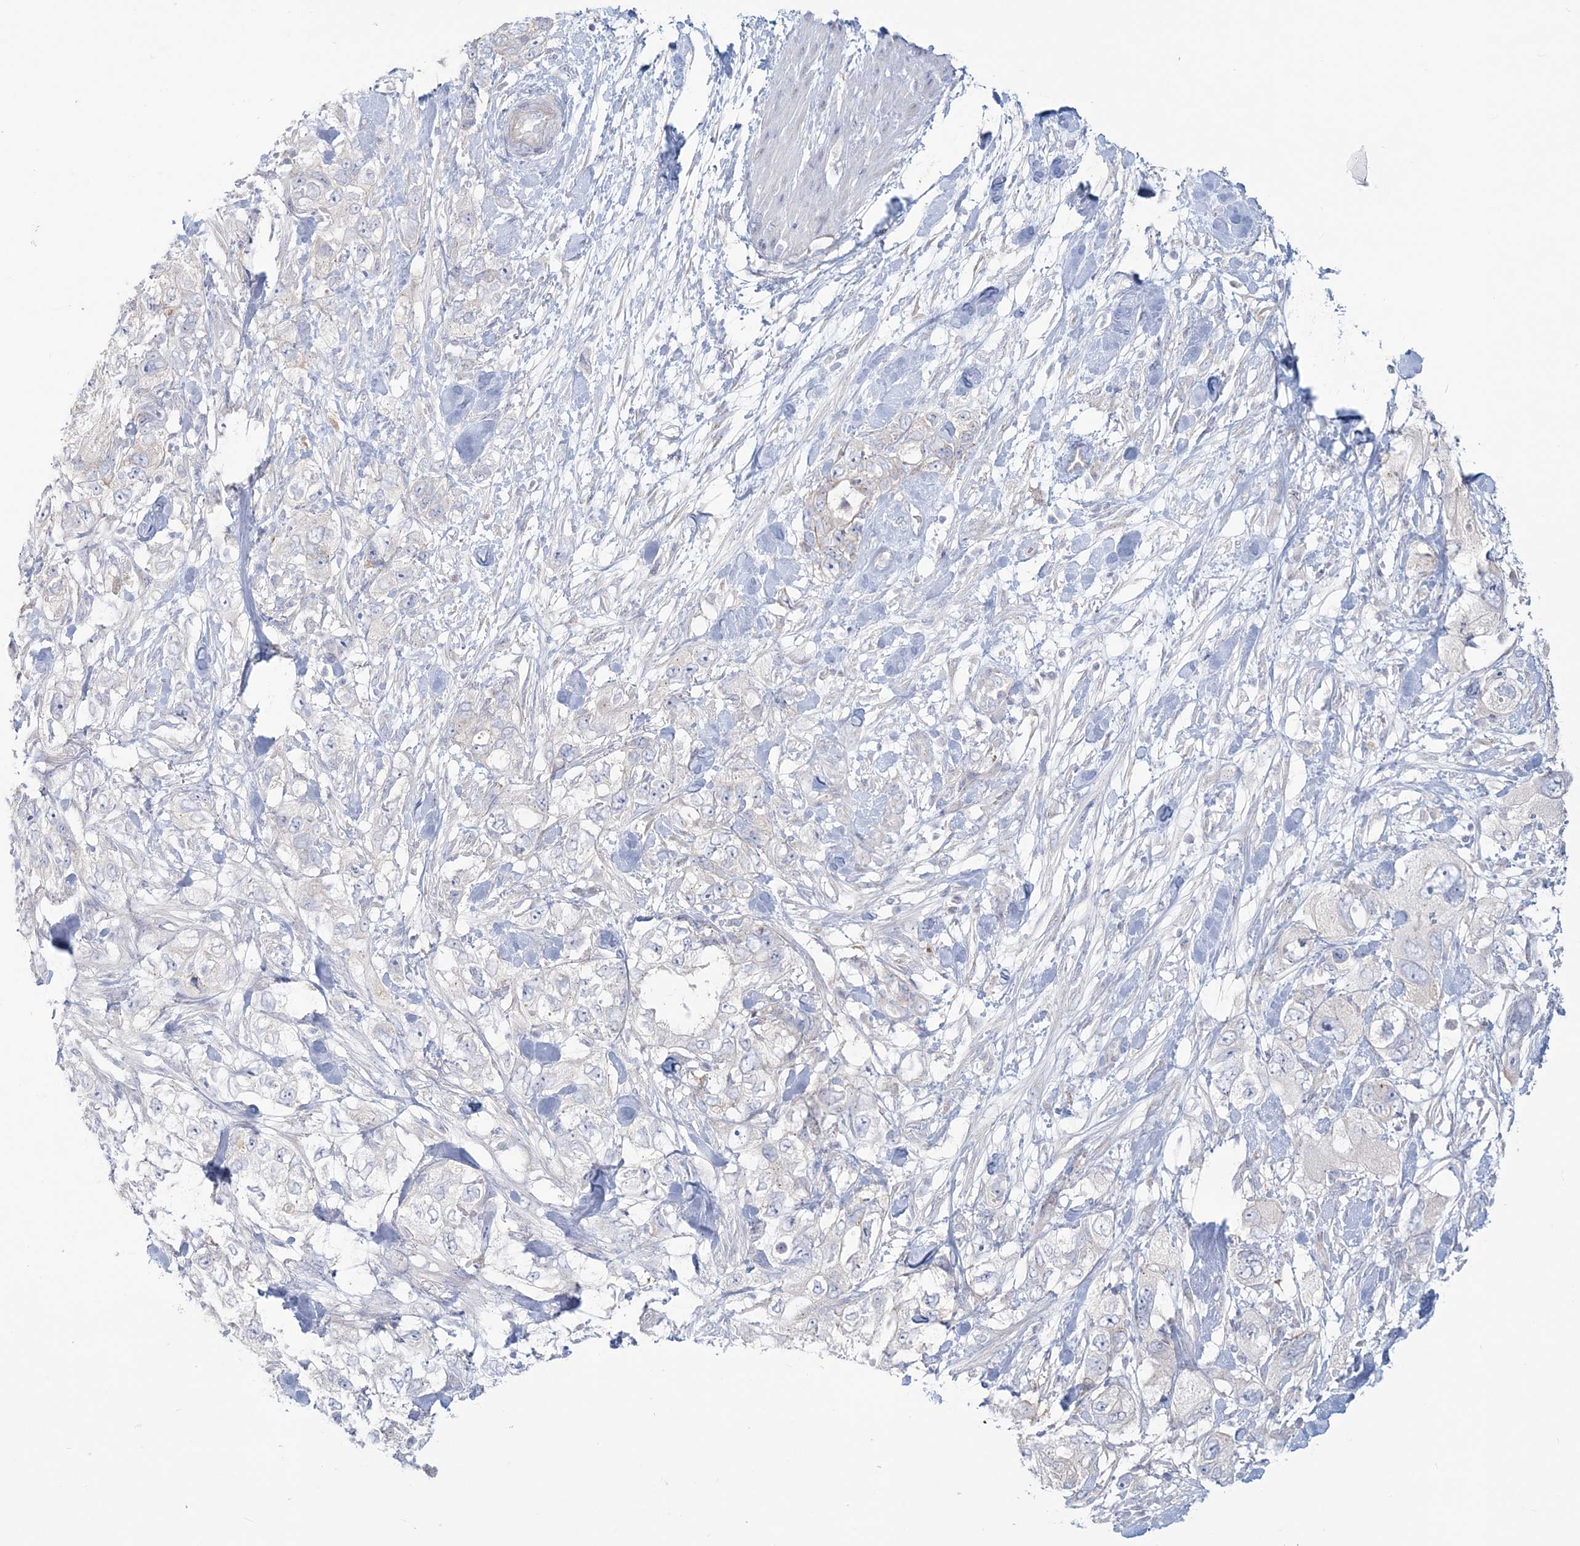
{"staining": {"intensity": "negative", "quantity": "none", "location": "none"}, "tissue": "pancreatic cancer", "cell_type": "Tumor cells", "image_type": "cancer", "snomed": [{"axis": "morphology", "description": "Adenocarcinoma, NOS"}, {"axis": "topography", "description": "Pancreas"}], "caption": "High power microscopy photomicrograph of an immunohistochemistry (IHC) histopathology image of pancreatic adenocarcinoma, revealing no significant expression in tumor cells. (Stains: DAB (3,3'-diaminobenzidine) immunohistochemistry with hematoxylin counter stain, Microscopy: brightfield microscopy at high magnification).", "gene": "ADGB", "patient": {"sex": "female", "age": 73}}